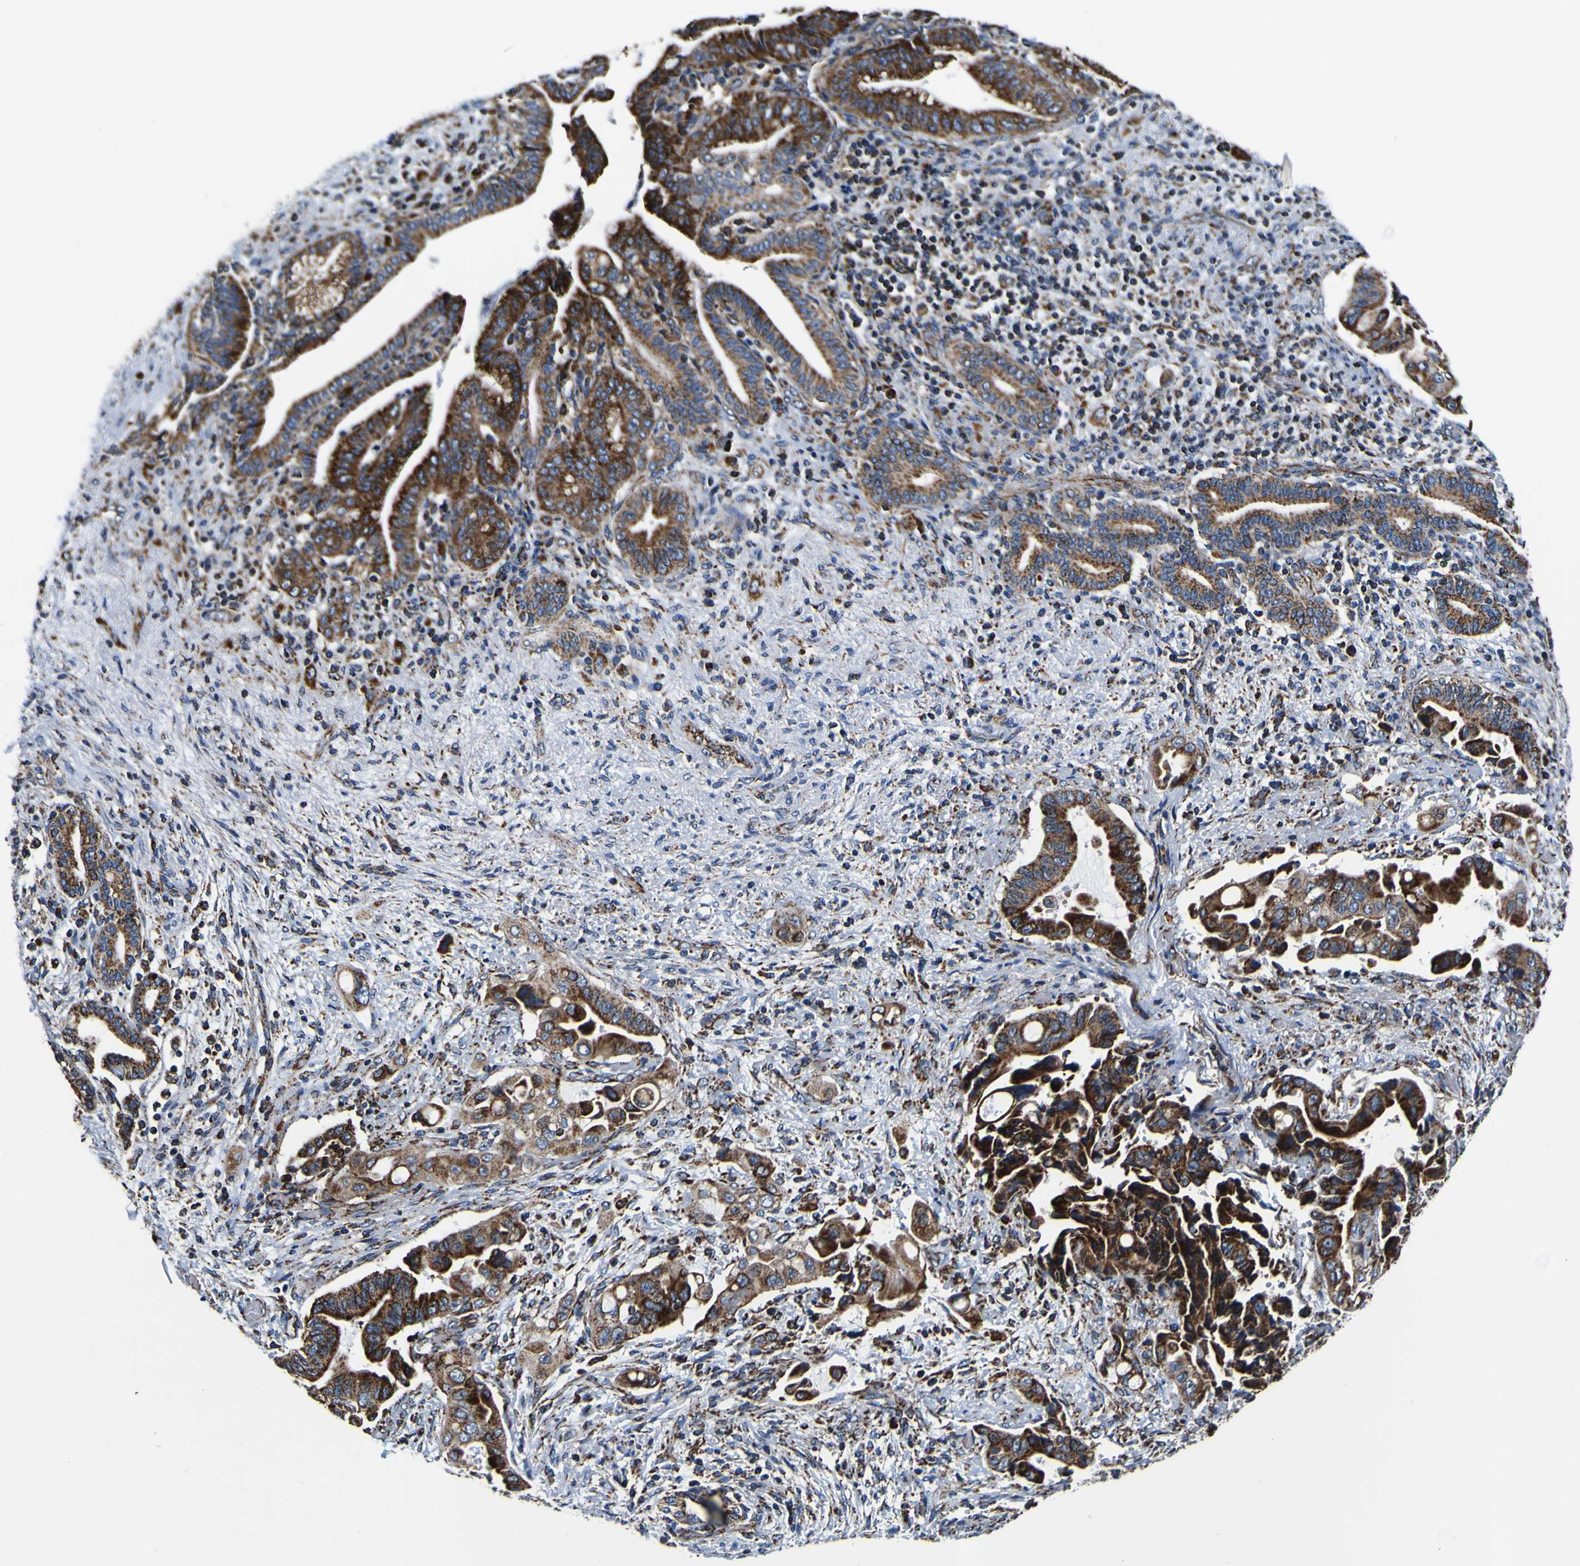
{"staining": {"intensity": "strong", "quantity": ">75%", "location": "cytoplasmic/membranous"}, "tissue": "liver cancer", "cell_type": "Tumor cells", "image_type": "cancer", "snomed": [{"axis": "morphology", "description": "Cholangiocarcinoma"}, {"axis": "topography", "description": "Liver"}], "caption": "Liver cancer stained with a brown dye shows strong cytoplasmic/membranous positive expression in about >75% of tumor cells.", "gene": "PTRH2", "patient": {"sex": "female", "age": 61}}